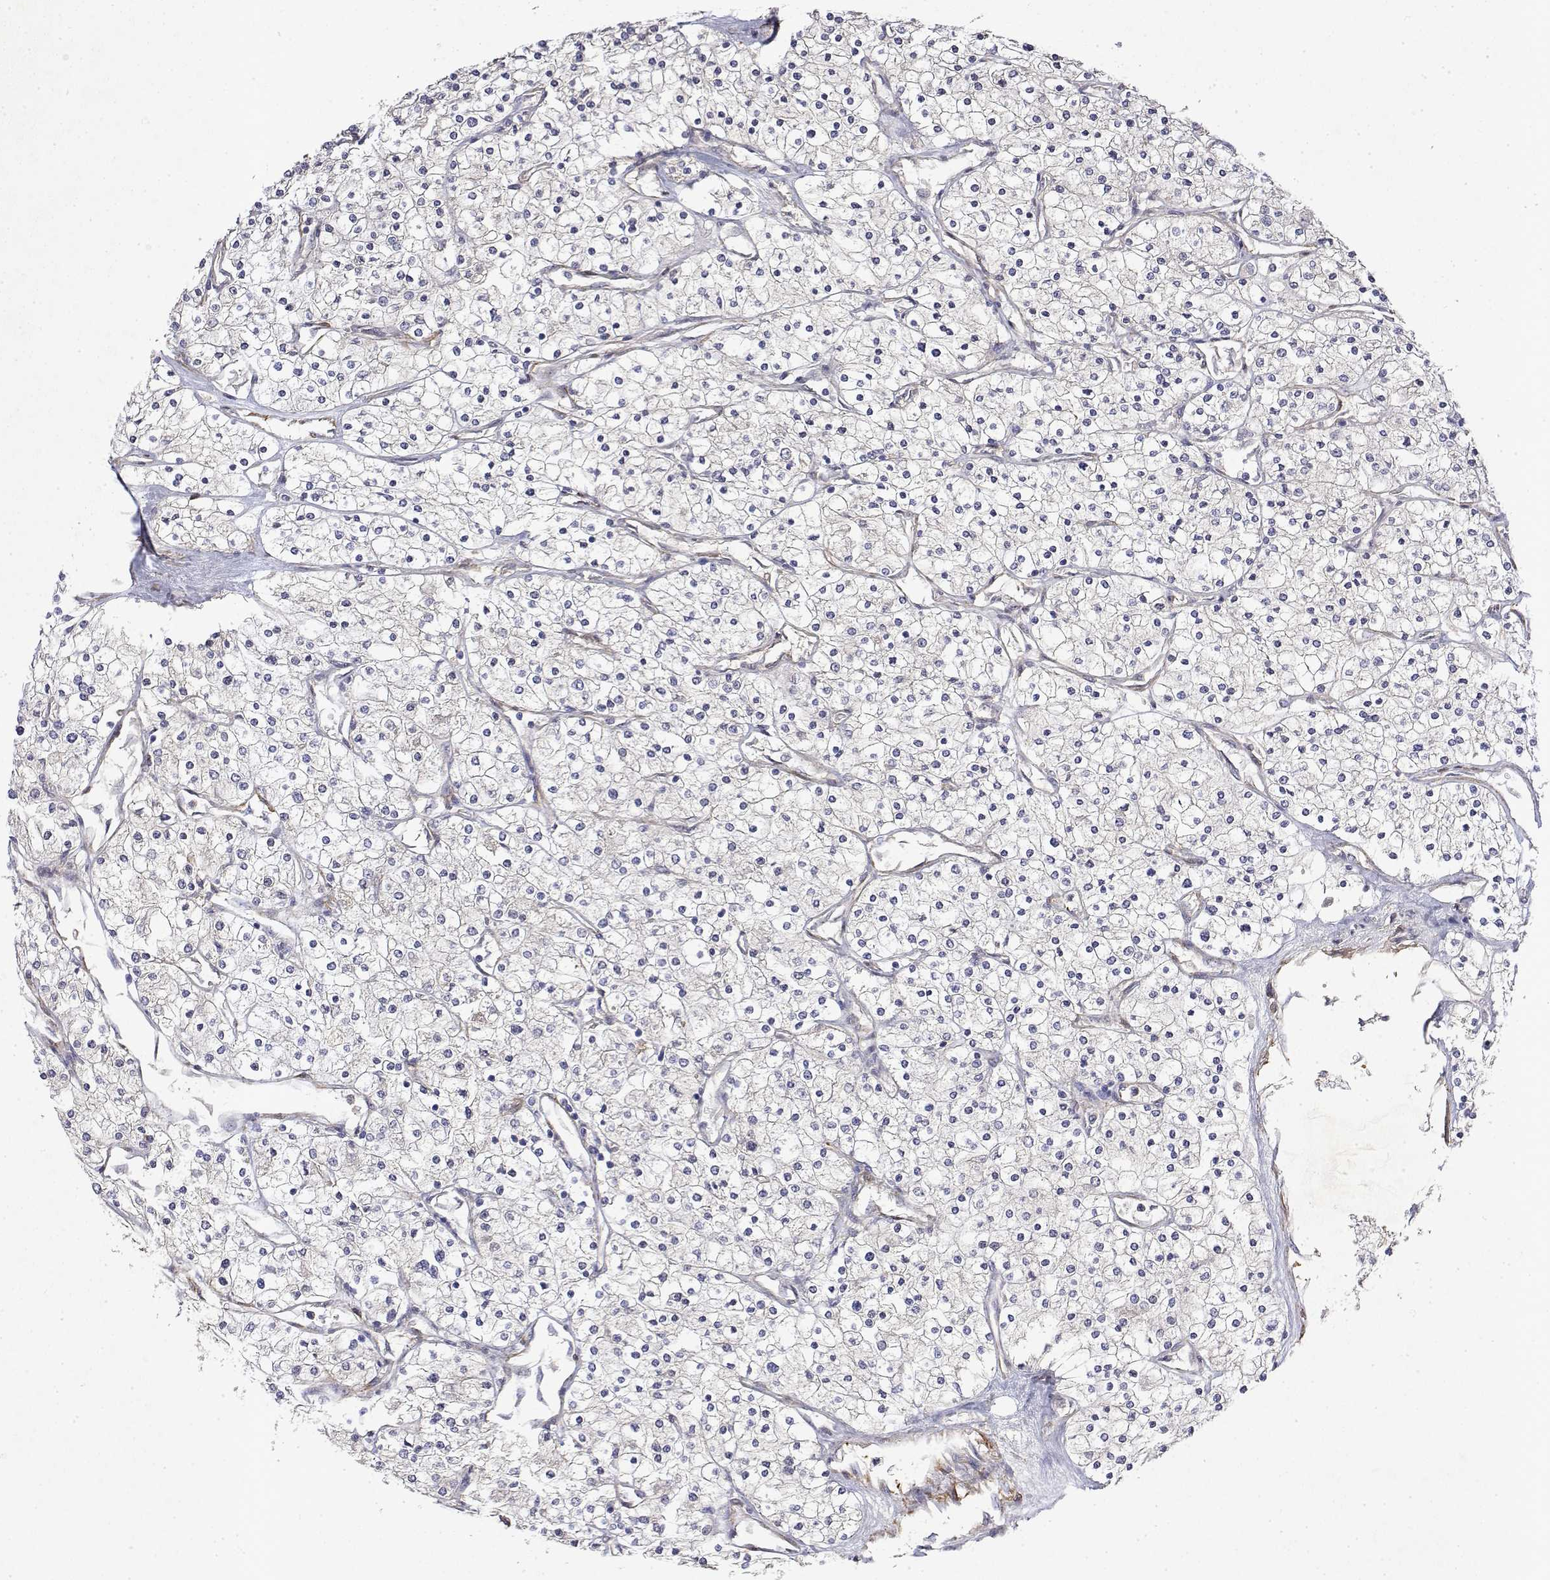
{"staining": {"intensity": "negative", "quantity": "none", "location": "none"}, "tissue": "renal cancer", "cell_type": "Tumor cells", "image_type": "cancer", "snomed": [{"axis": "morphology", "description": "Adenocarcinoma, NOS"}, {"axis": "topography", "description": "Kidney"}], "caption": "DAB immunohistochemical staining of renal cancer demonstrates no significant expression in tumor cells. (DAB IHC, high magnification).", "gene": "SOWAHD", "patient": {"sex": "male", "age": 80}}